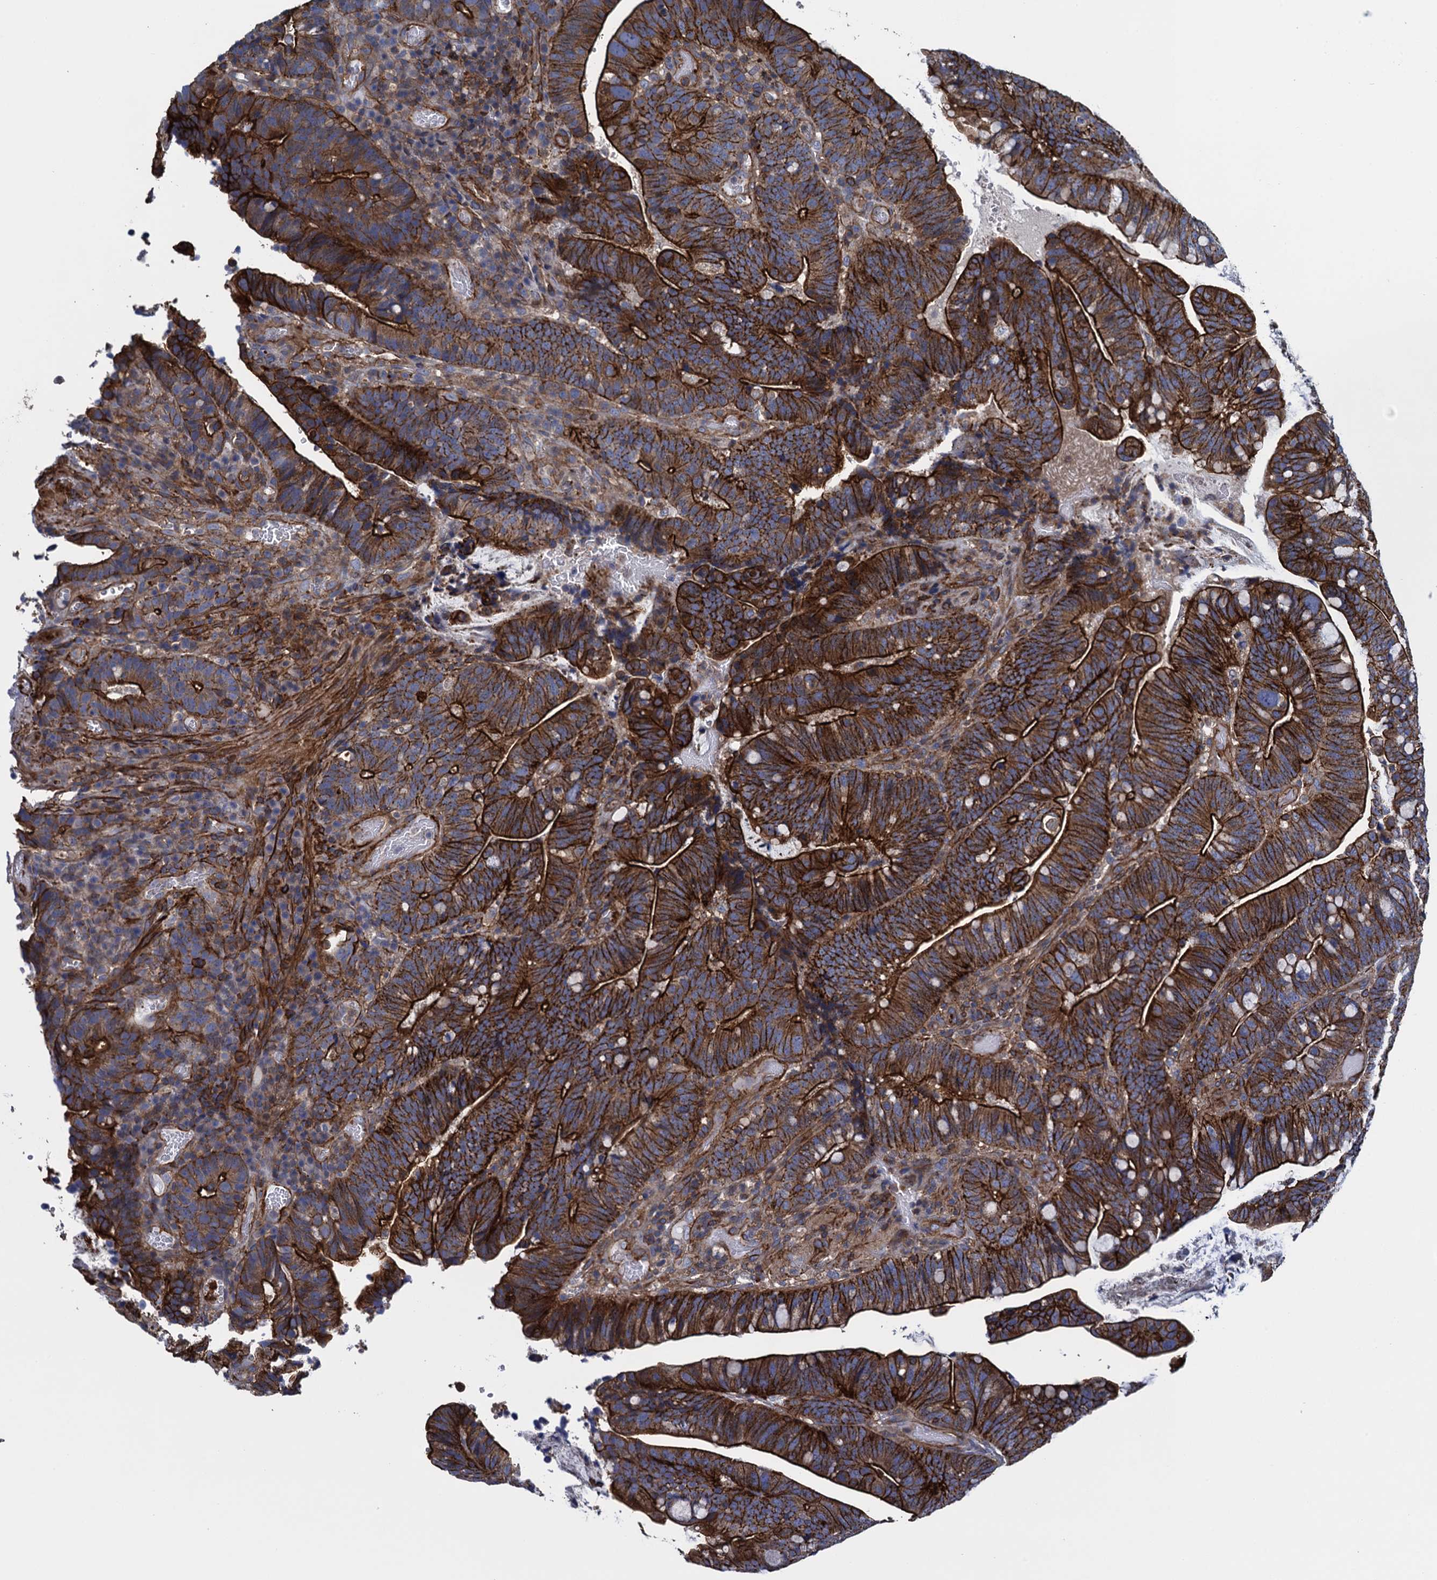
{"staining": {"intensity": "strong", "quantity": ">75%", "location": "cytoplasmic/membranous"}, "tissue": "colorectal cancer", "cell_type": "Tumor cells", "image_type": "cancer", "snomed": [{"axis": "morphology", "description": "Adenocarcinoma, NOS"}, {"axis": "topography", "description": "Colon"}], "caption": "The image demonstrates staining of colorectal cancer (adenocarcinoma), revealing strong cytoplasmic/membranous protein expression (brown color) within tumor cells. (DAB = brown stain, brightfield microscopy at high magnification).", "gene": "PROSER2", "patient": {"sex": "female", "age": 66}}